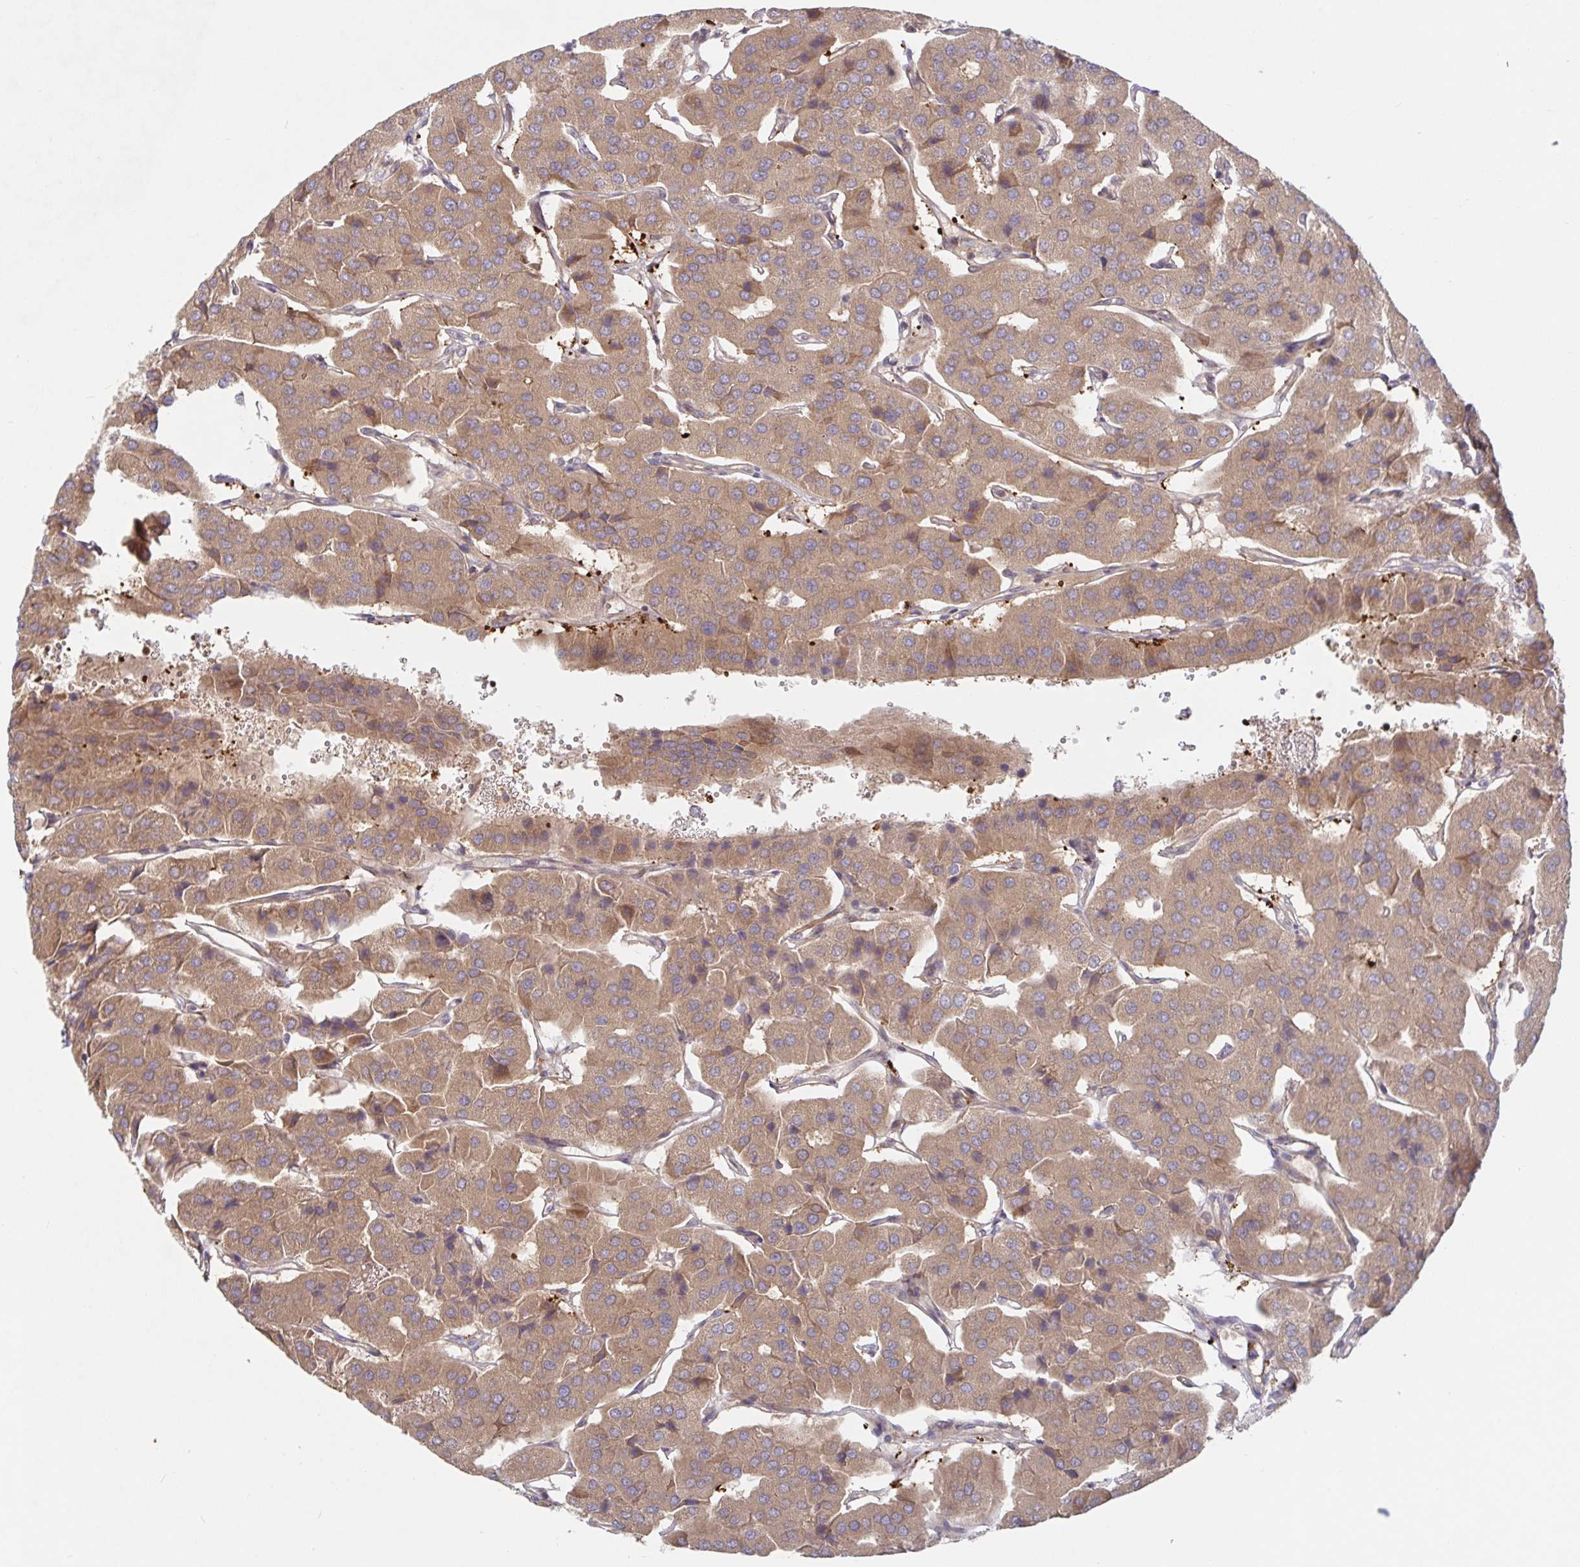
{"staining": {"intensity": "moderate", "quantity": ">75%", "location": "cytoplasmic/membranous"}, "tissue": "parathyroid gland", "cell_type": "Glandular cells", "image_type": "normal", "snomed": [{"axis": "morphology", "description": "Normal tissue, NOS"}, {"axis": "morphology", "description": "Adenoma, NOS"}, {"axis": "topography", "description": "Parathyroid gland"}], "caption": "Normal parathyroid gland displays moderate cytoplasmic/membranous positivity in about >75% of glandular cells, visualized by immunohistochemistry.", "gene": "AACS", "patient": {"sex": "female", "age": 86}}